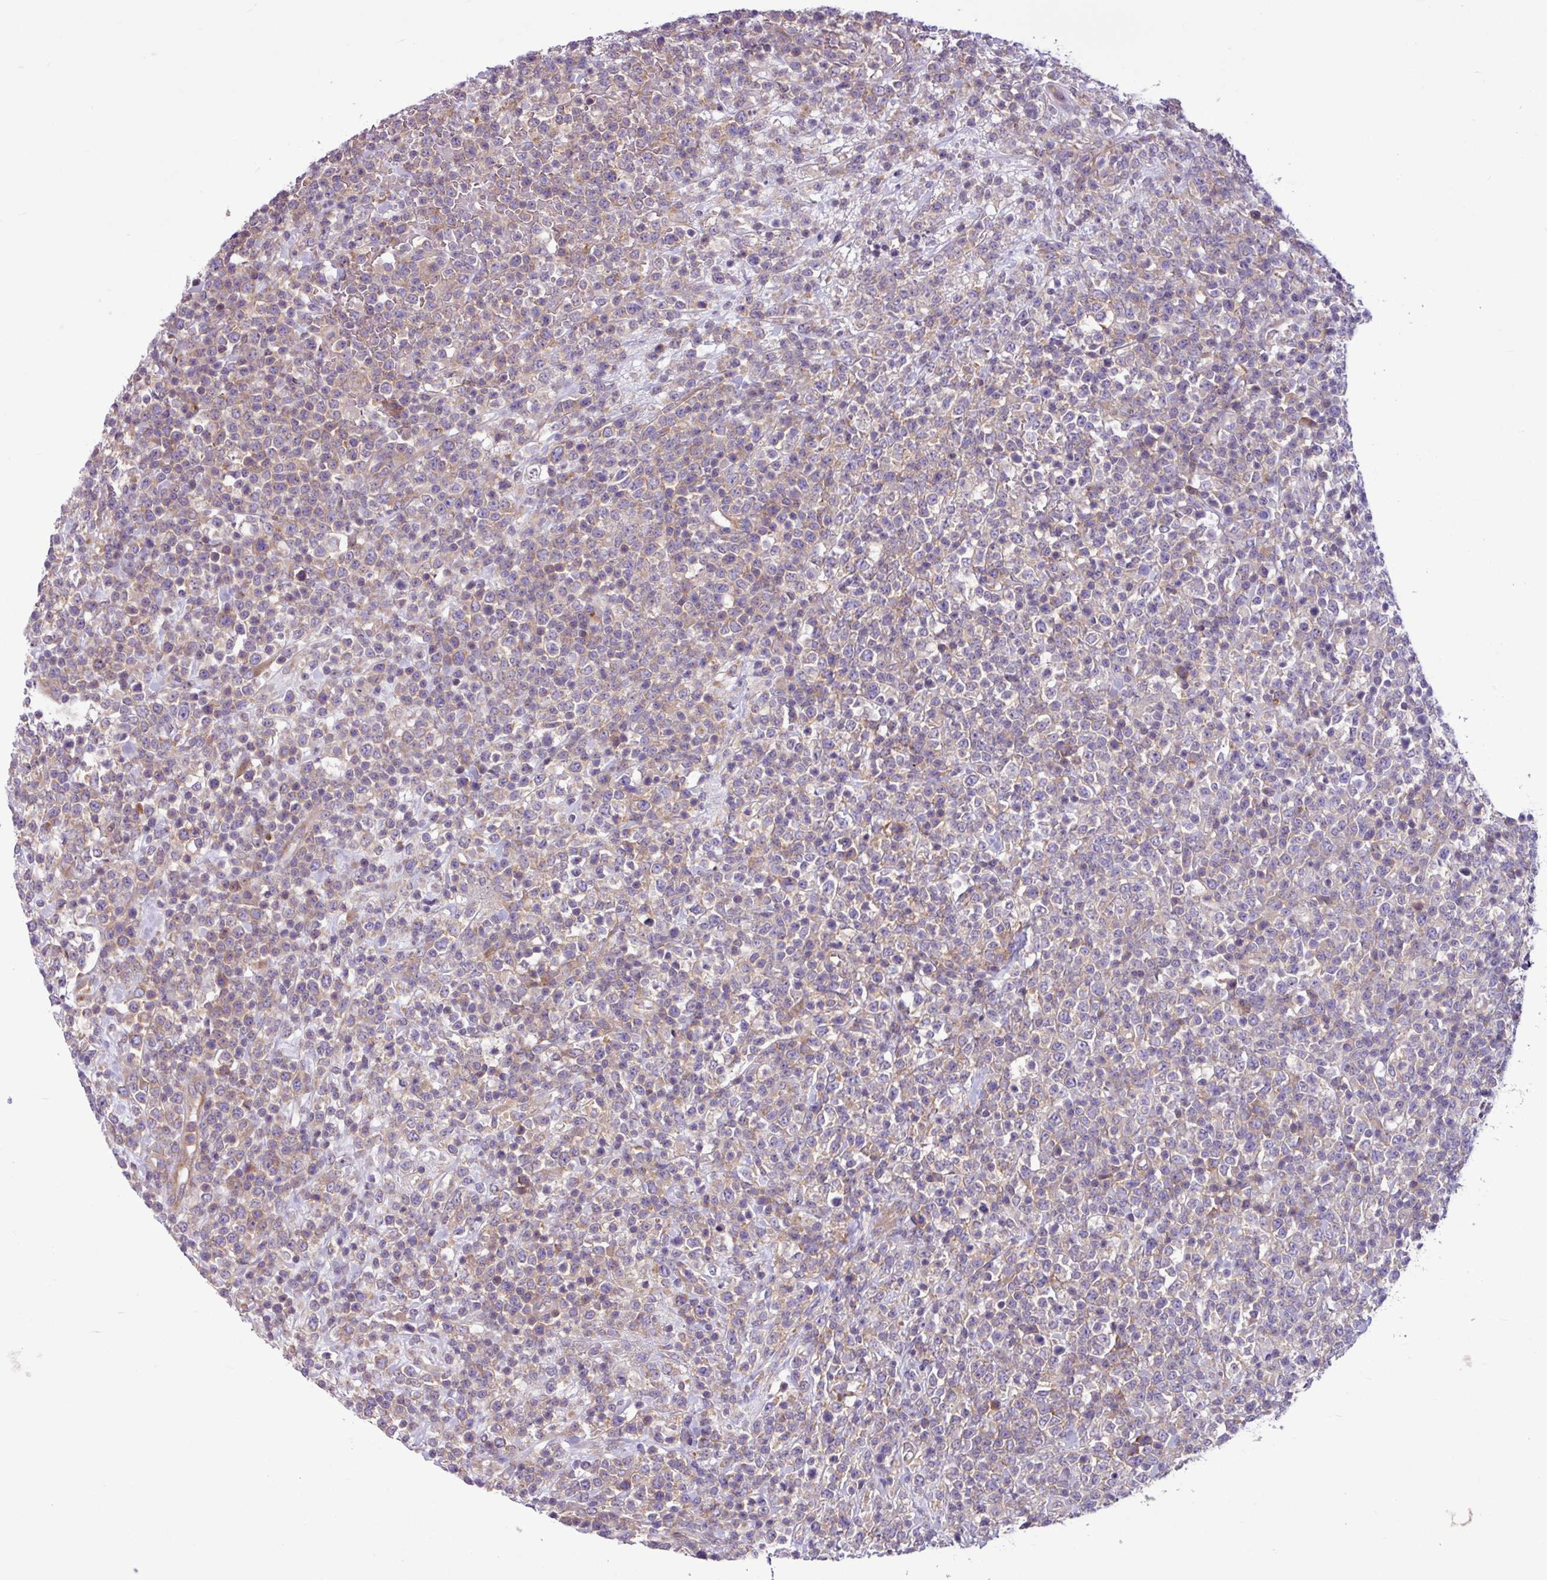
{"staining": {"intensity": "weak", "quantity": "25%-75%", "location": "cytoplasmic/membranous"}, "tissue": "lymphoma", "cell_type": "Tumor cells", "image_type": "cancer", "snomed": [{"axis": "morphology", "description": "Malignant lymphoma, non-Hodgkin's type, High grade"}, {"axis": "topography", "description": "Colon"}], "caption": "A micrograph showing weak cytoplasmic/membranous positivity in approximately 25%-75% of tumor cells in malignant lymphoma, non-Hodgkin's type (high-grade), as visualized by brown immunohistochemical staining.", "gene": "MROH2A", "patient": {"sex": "female", "age": 53}}